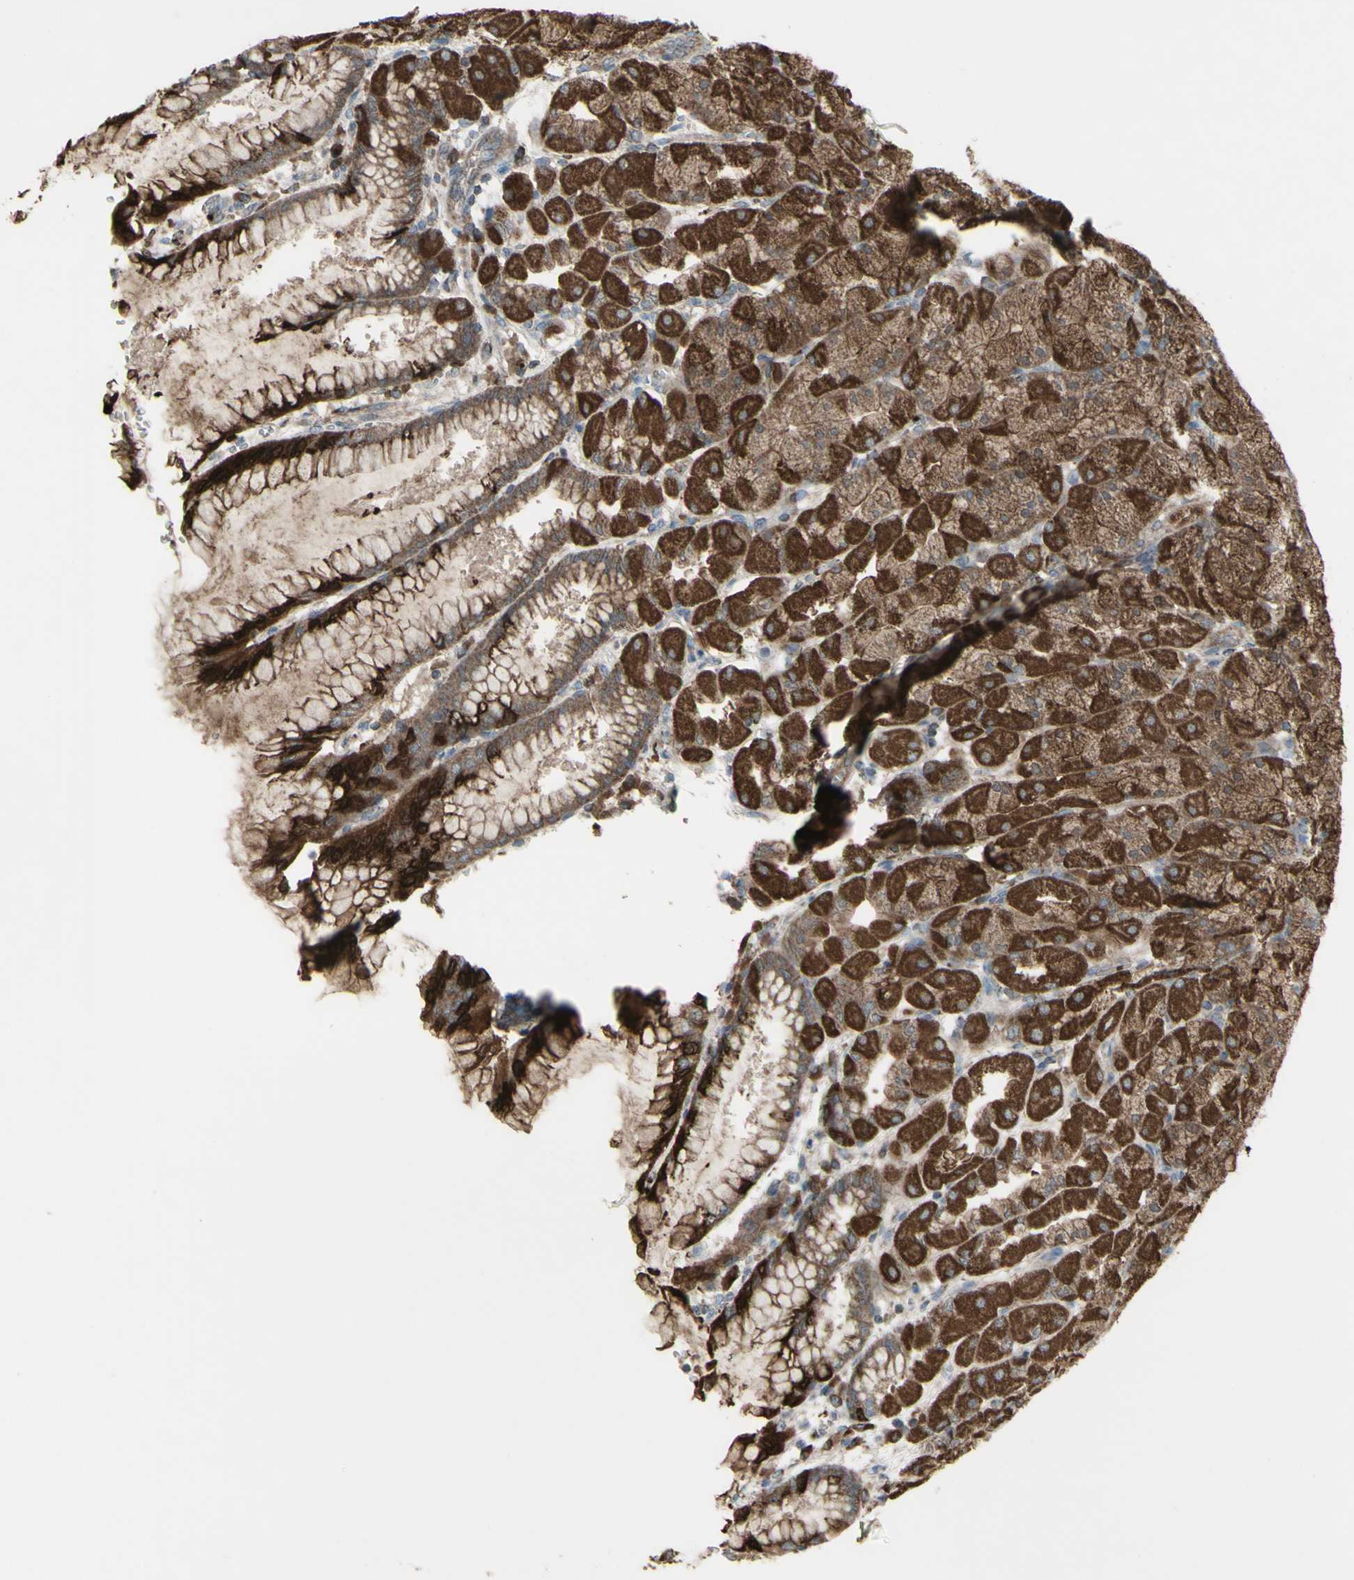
{"staining": {"intensity": "strong", "quantity": ">75%", "location": "cytoplasmic/membranous"}, "tissue": "stomach", "cell_type": "Glandular cells", "image_type": "normal", "snomed": [{"axis": "morphology", "description": "Normal tissue, NOS"}, {"axis": "topography", "description": "Stomach, upper"}], "caption": "Immunohistochemistry (IHC) micrograph of unremarkable stomach stained for a protein (brown), which exhibits high levels of strong cytoplasmic/membranous positivity in about >75% of glandular cells.", "gene": "SHC1", "patient": {"sex": "female", "age": 56}}